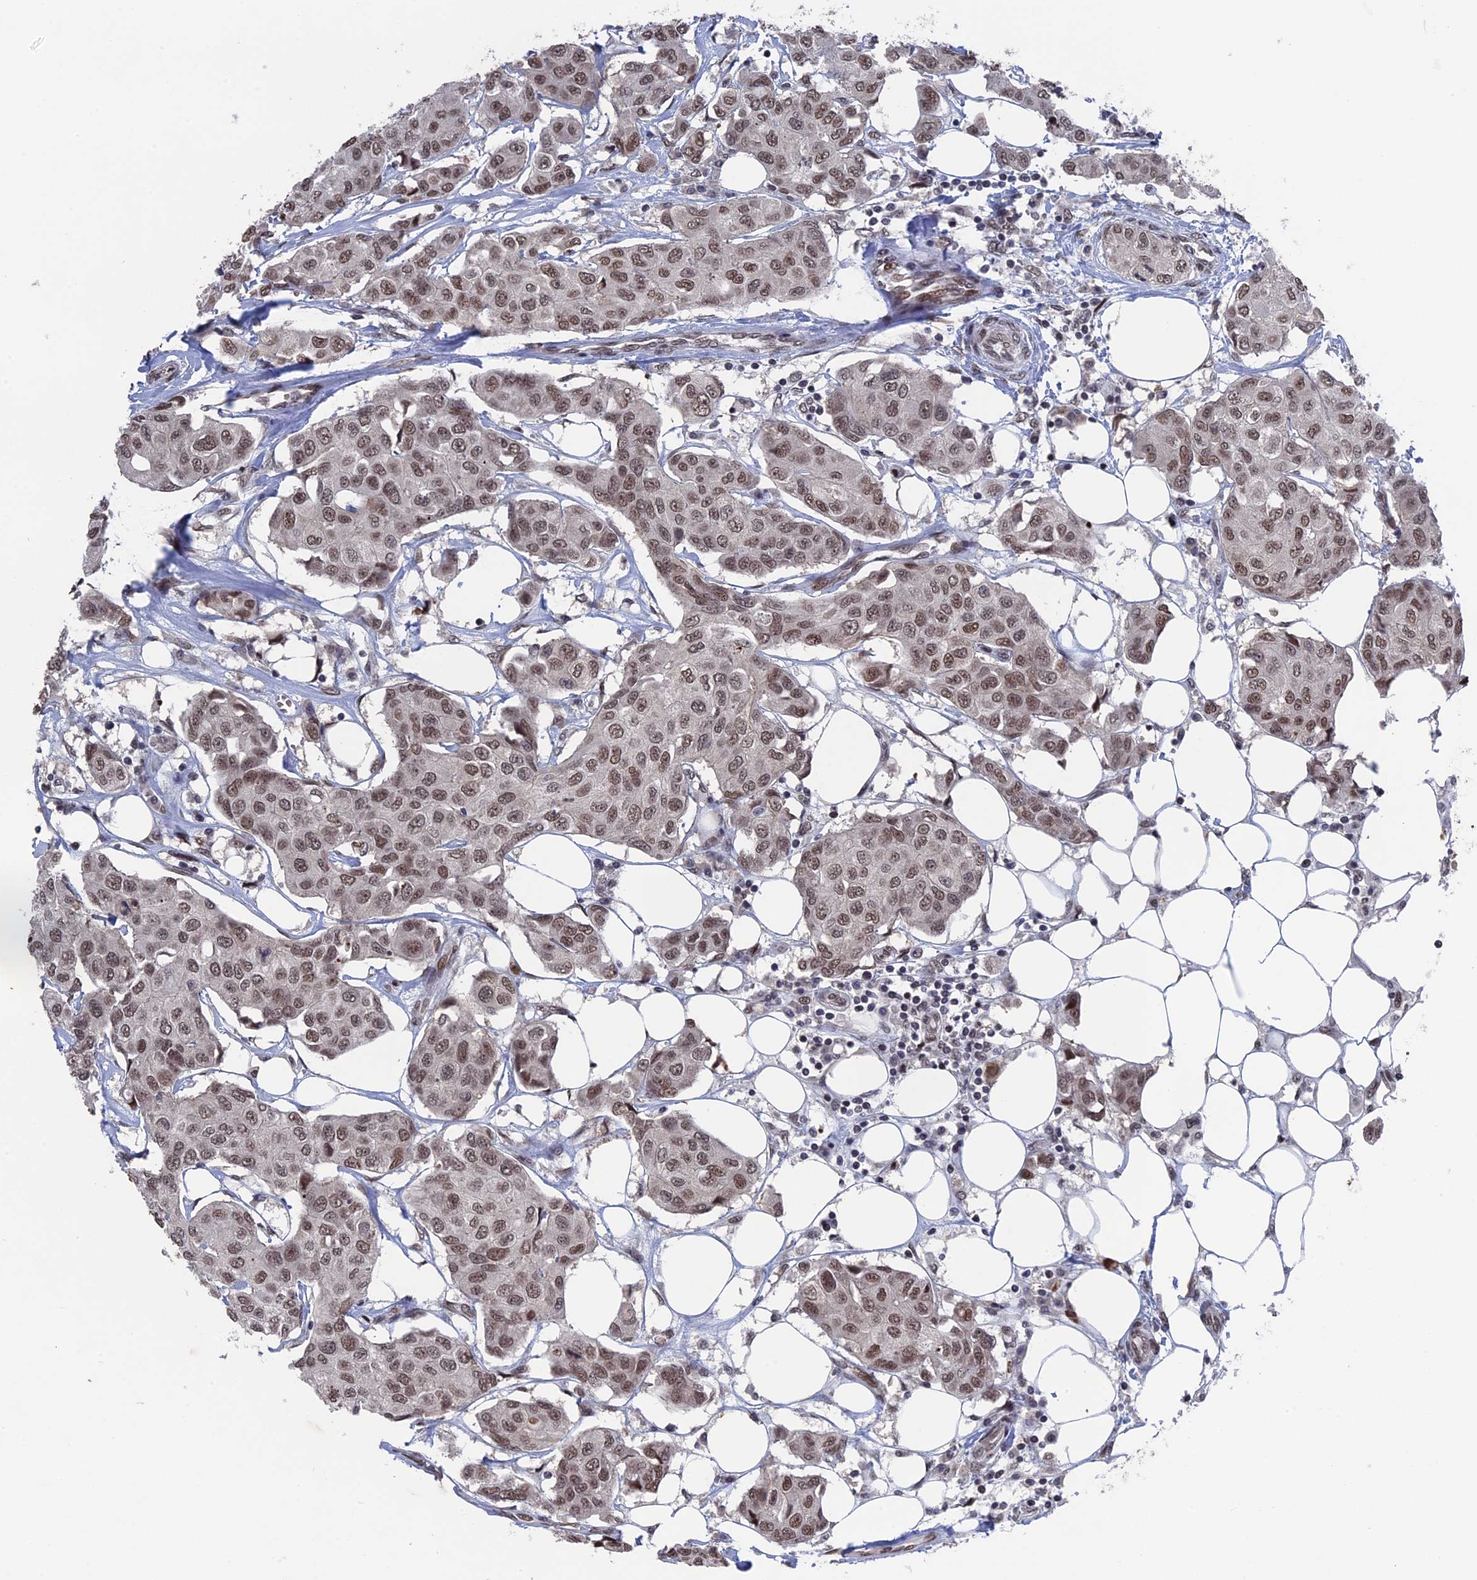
{"staining": {"intensity": "moderate", "quantity": ">75%", "location": "nuclear"}, "tissue": "breast cancer", "cell_type": "Tumor cells", "image_type": "cancer", "snomed": [{"axis": "morphology", "description": "Duct carcinoma"}, {"axis": "topography", "description": "Breast"}], "caption": "IHC micrograph of human infiltrating ductal carcinoma (breast) stained for a protein (brown), which shows medium levels of moderate nuclear expression in about >75% of tumor cells.", "gene": "NR2C2AP", "patient": {"sex": "female", "age": 80}}